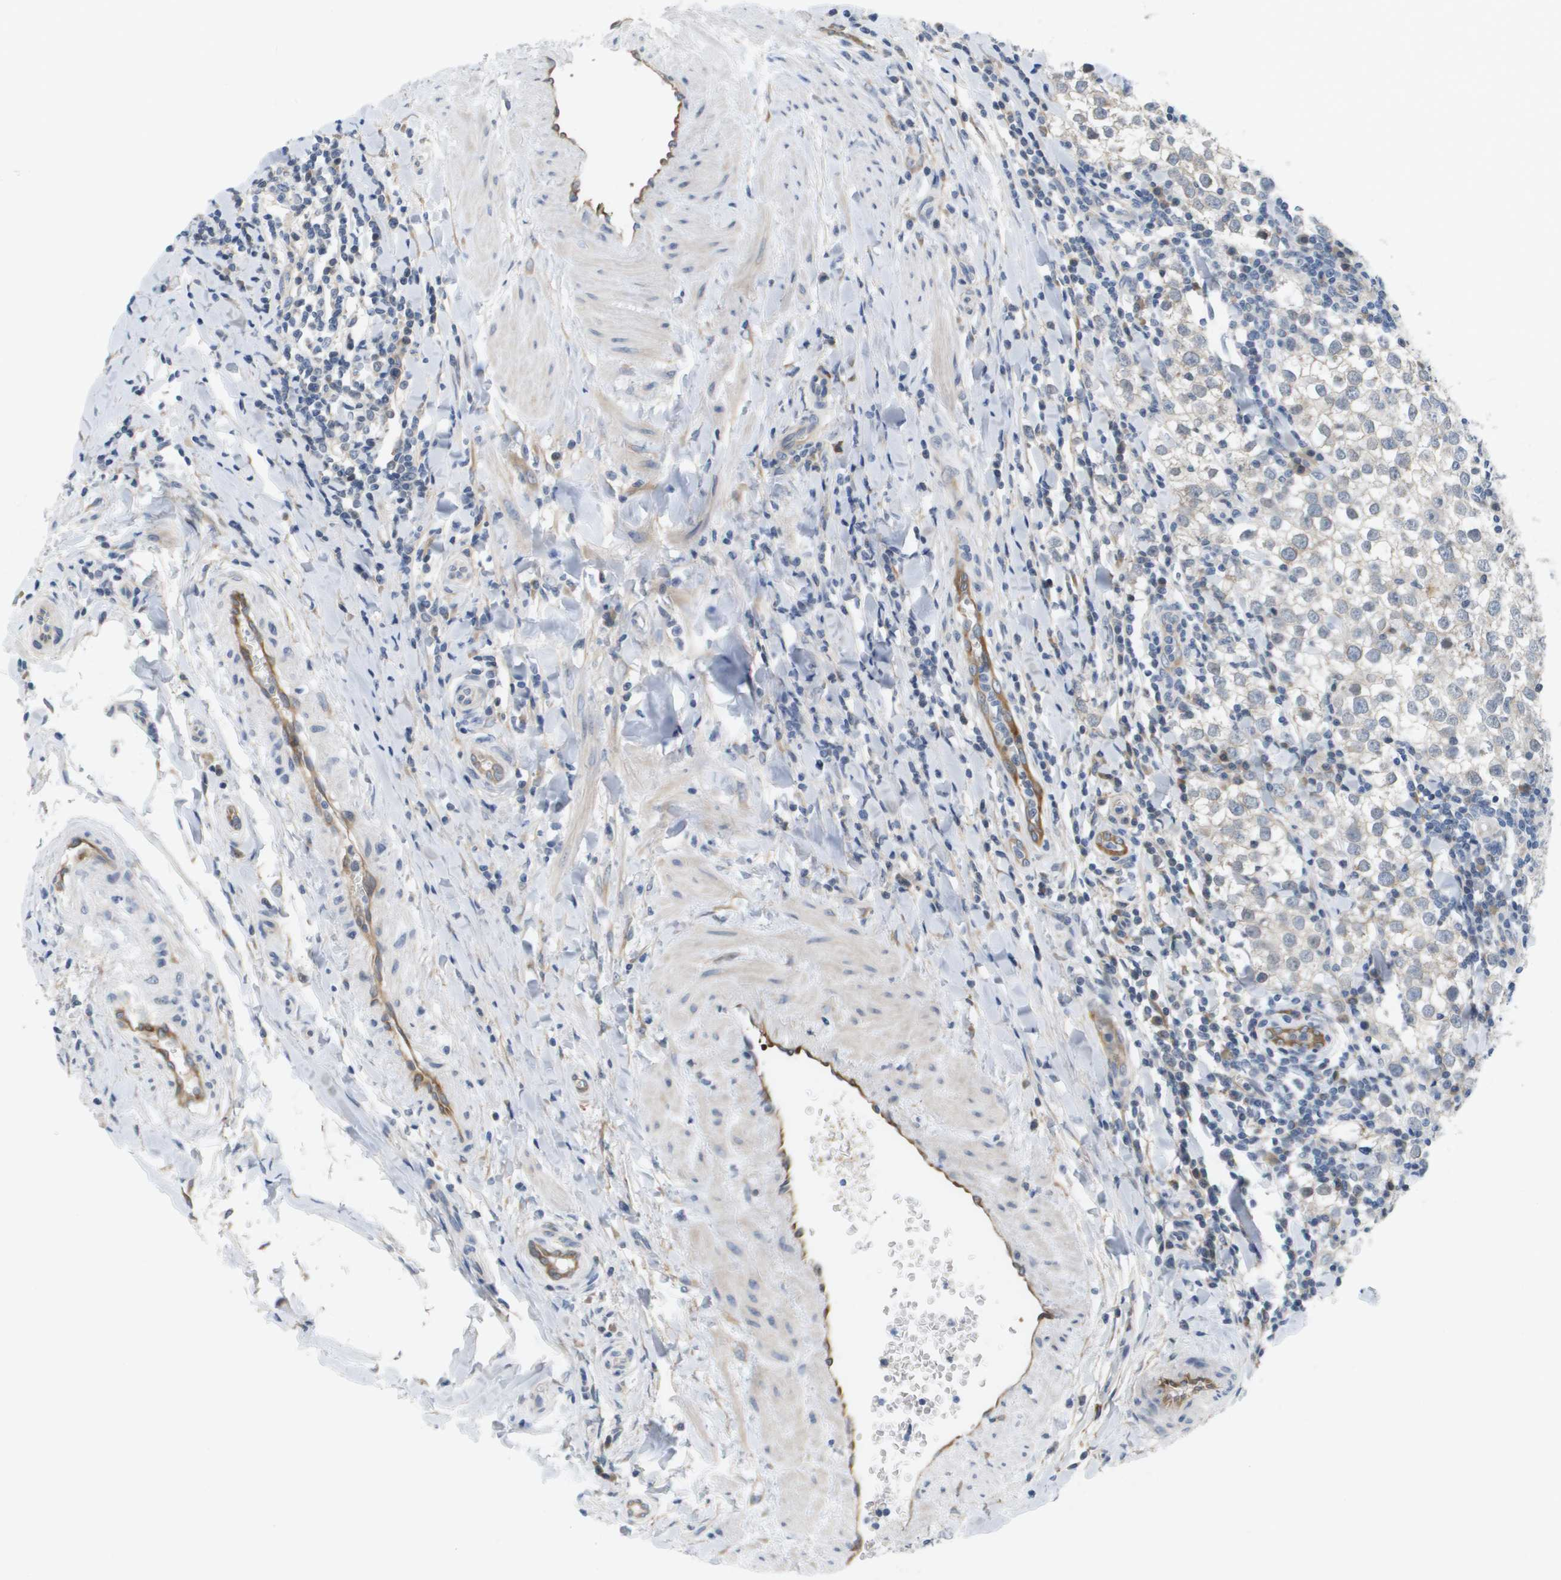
{"staining": {"intensity": "negative", "quantity": "none", "location": "none"}, "tissue": "testis cancer", "cell_type": "Tumor cells", "image_type": "cancer", "snomed": [{"axis": "morphology", "description": "Seminoma, NOS"}, {"axis": "morphology", "description": "Carcinoma, Embryonal, NOS"}, {"axis": "topography", "description": "Testis"}], "caption": "A high-resolution histopathology image shows immunohistochemistry staining of testis cancer (seminoma), which displays no significant staining in tumor cells.", "gene": "MARCHF8", "patient": {"sex": "male", "age": 36}}